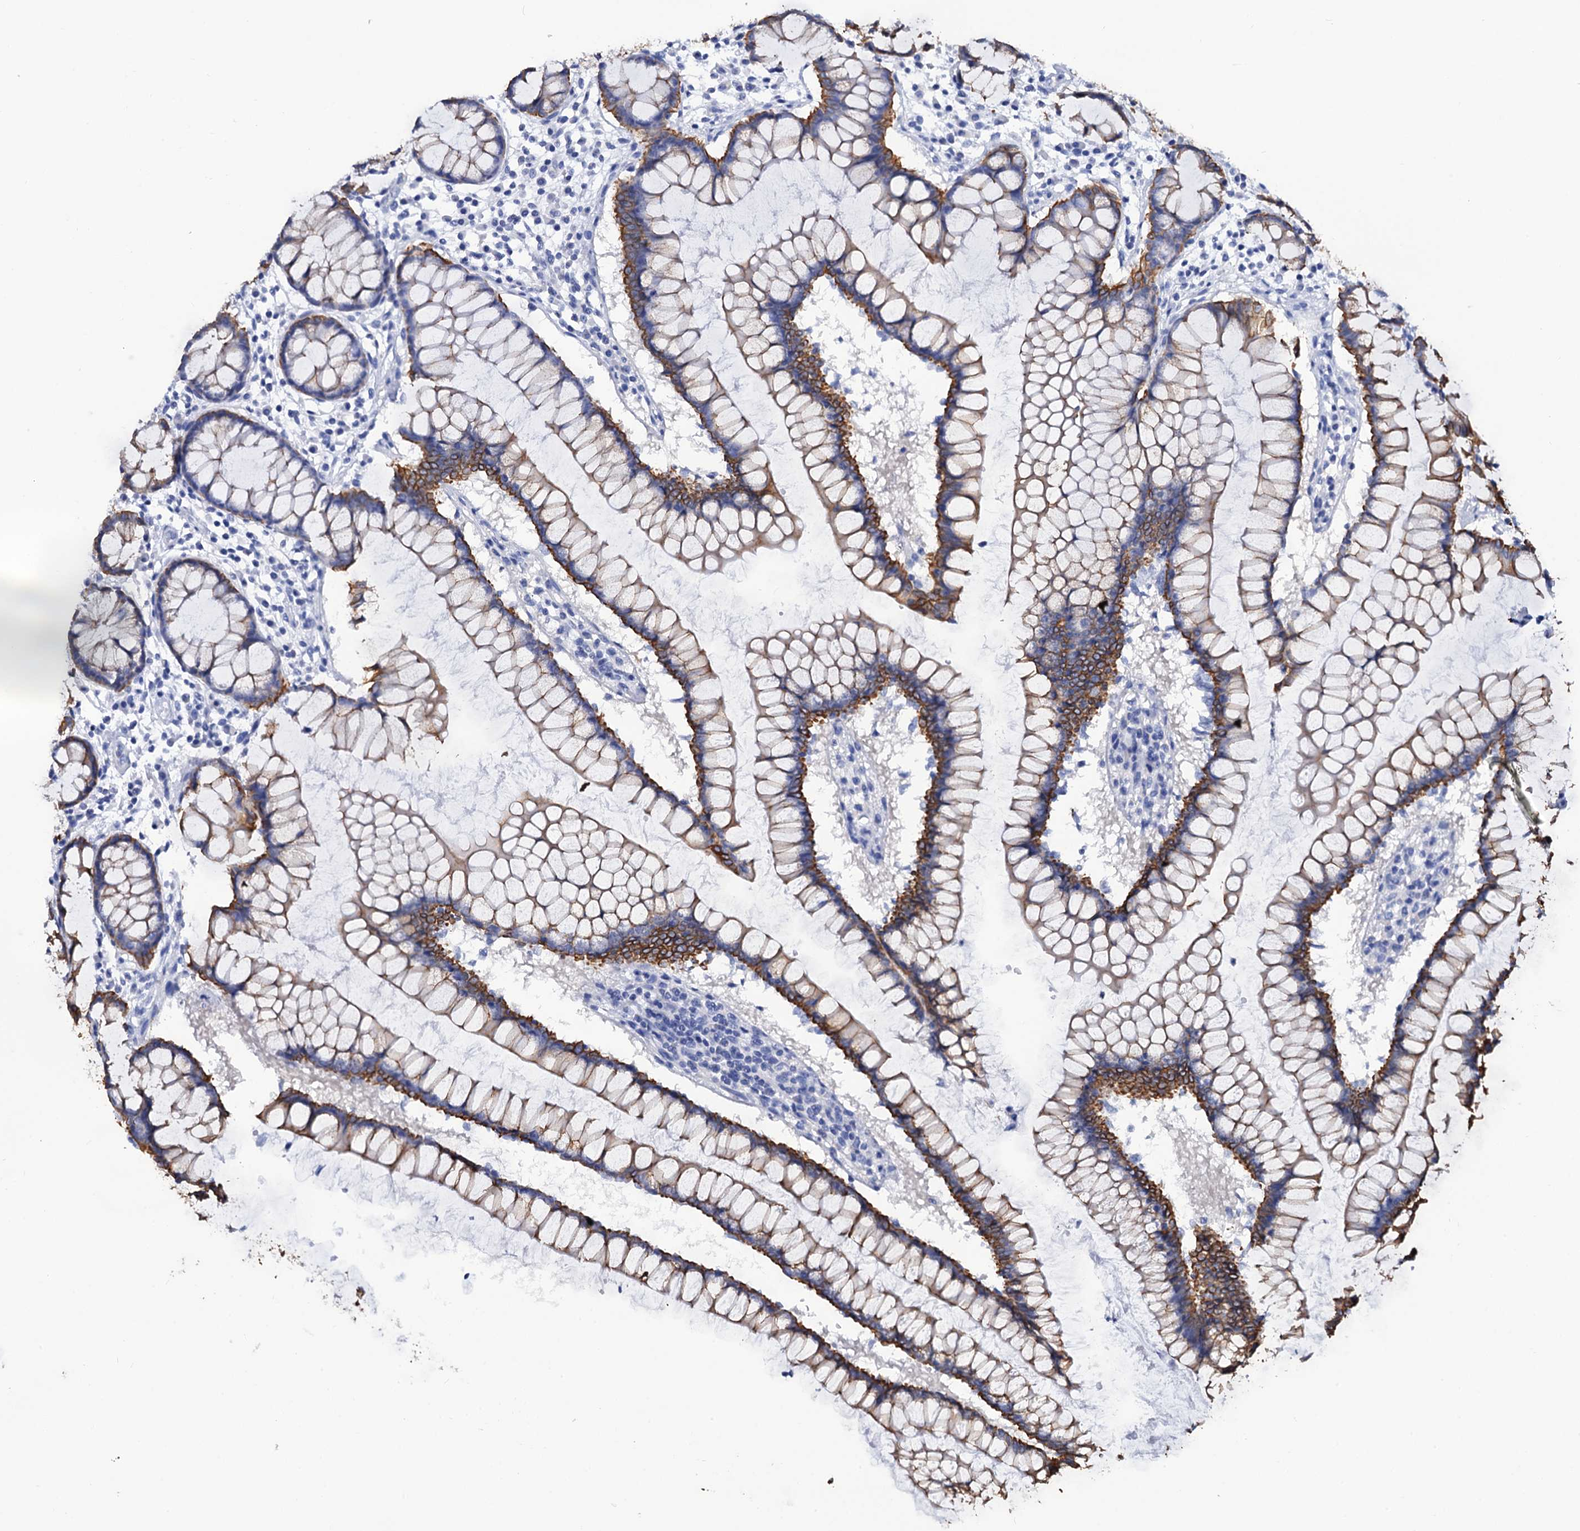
{"staining": {"intensity": "moderate", "quantity": ">75%", "location": "cytoplasmic/membranous"}, "tissue": "colon", "cell_type": "Glandular cells", "image_type": "normal", "snomed": [{"axis": "morphology", "description": "Normal tissue, NOS"}, {"axis": "morphology", "description": "Adenocarcinoma, NOS"}, {"axis": "topography", "description": "Colon"}], "caption": "Immunohistochemistry (IHC) photomicrograph of normal colon stained for a protein (brown), which shows medium levels of moderate cytoplasmic/membranous expression in about >75% of glandular cells.", "gene": "RAB3IP", "patient": {"sex": "female", "age": 55}}